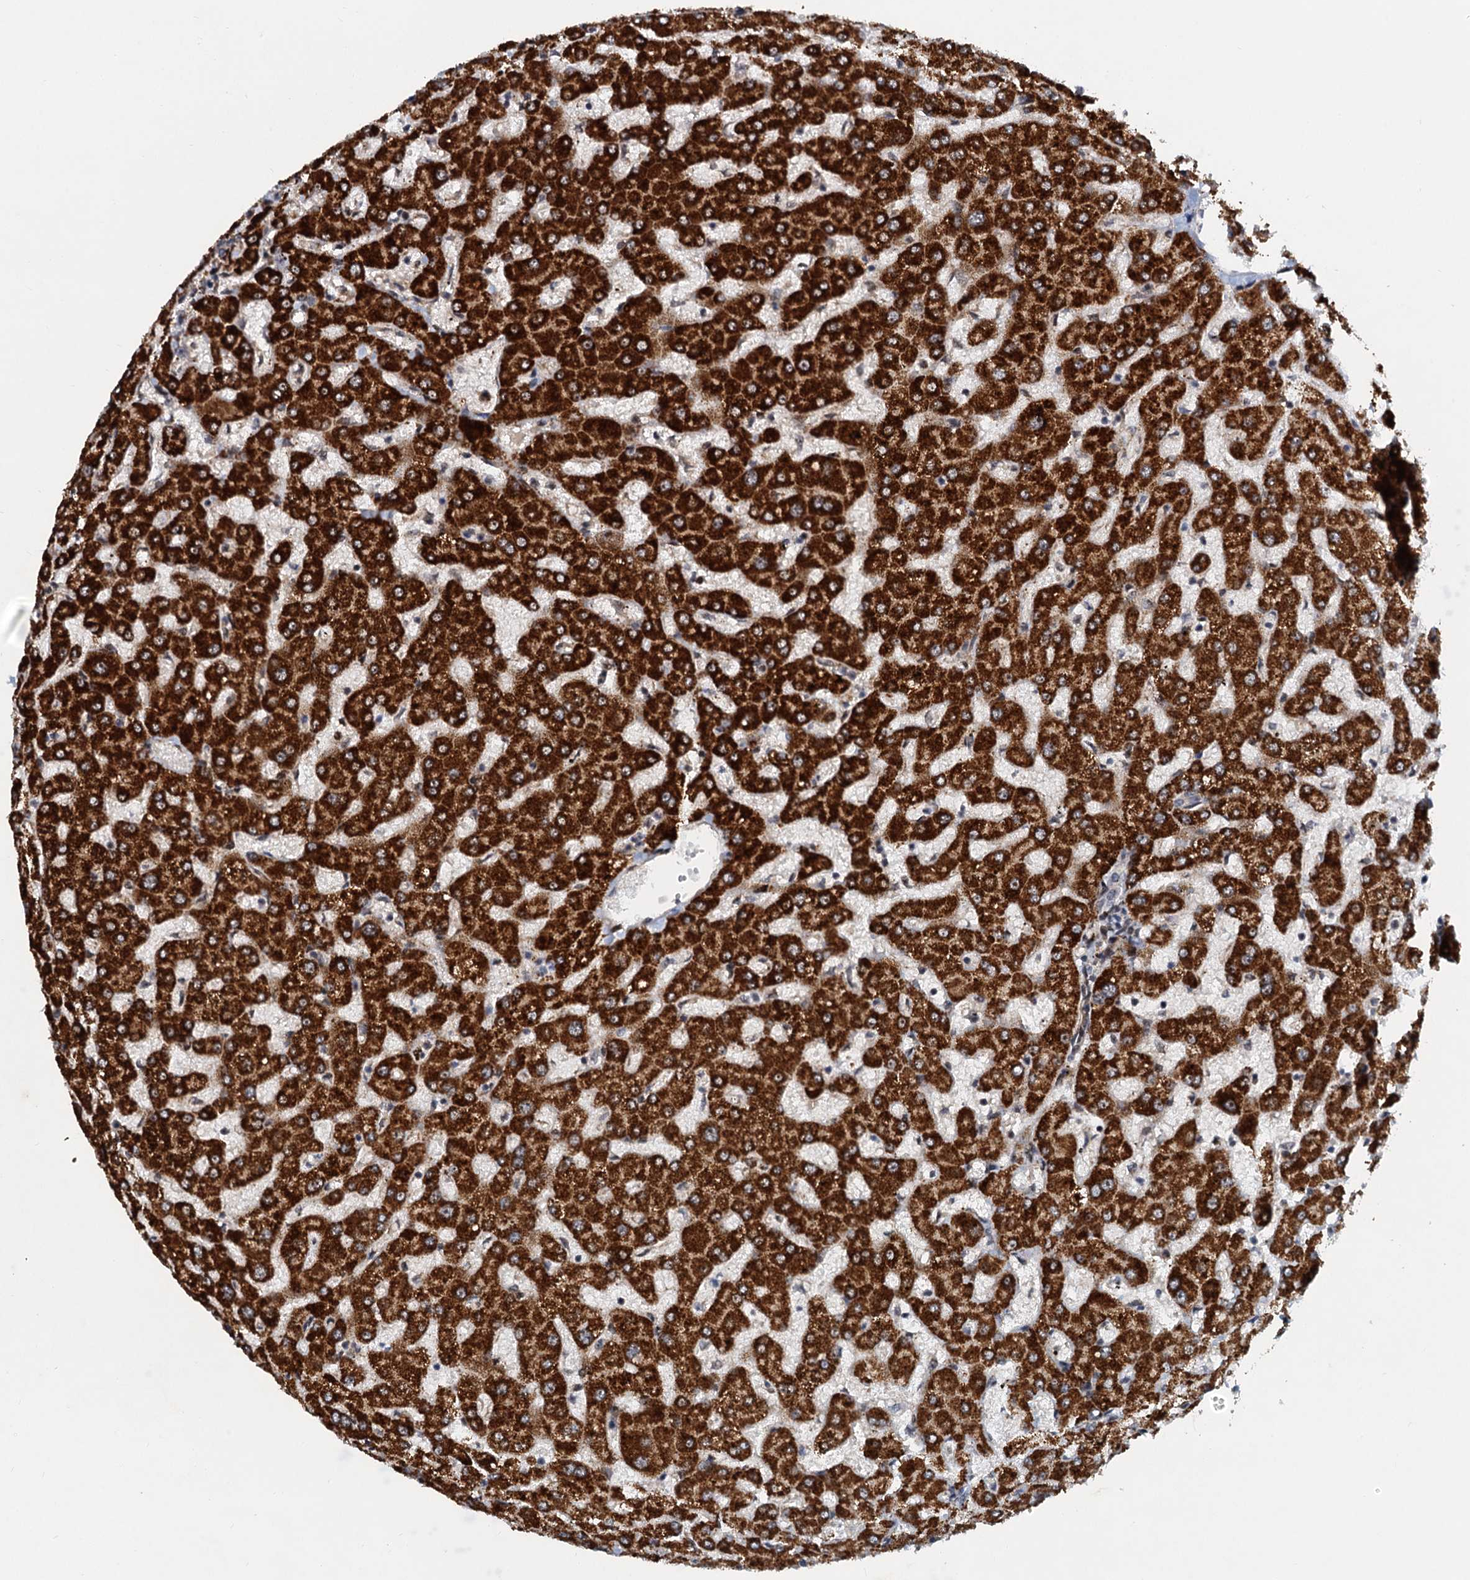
{"staining": {"intensity": "negative", "quantity": "none", "location": "none"}, "tissue": "liver", "cell_type": "Cholangiocytes", "image_type": "normal", "snomed": [{"axis": "morphology", "description": "Normal tissue, NOS"}, {"axis": "topography", "description": "Liver"}], "caption": "Cholangiocytes show no significant positivity in unremarkable liver. Nuclei are stained in blue.", "gene": "DNAJC21", "patient": {"sex": "female", "age": 63}}